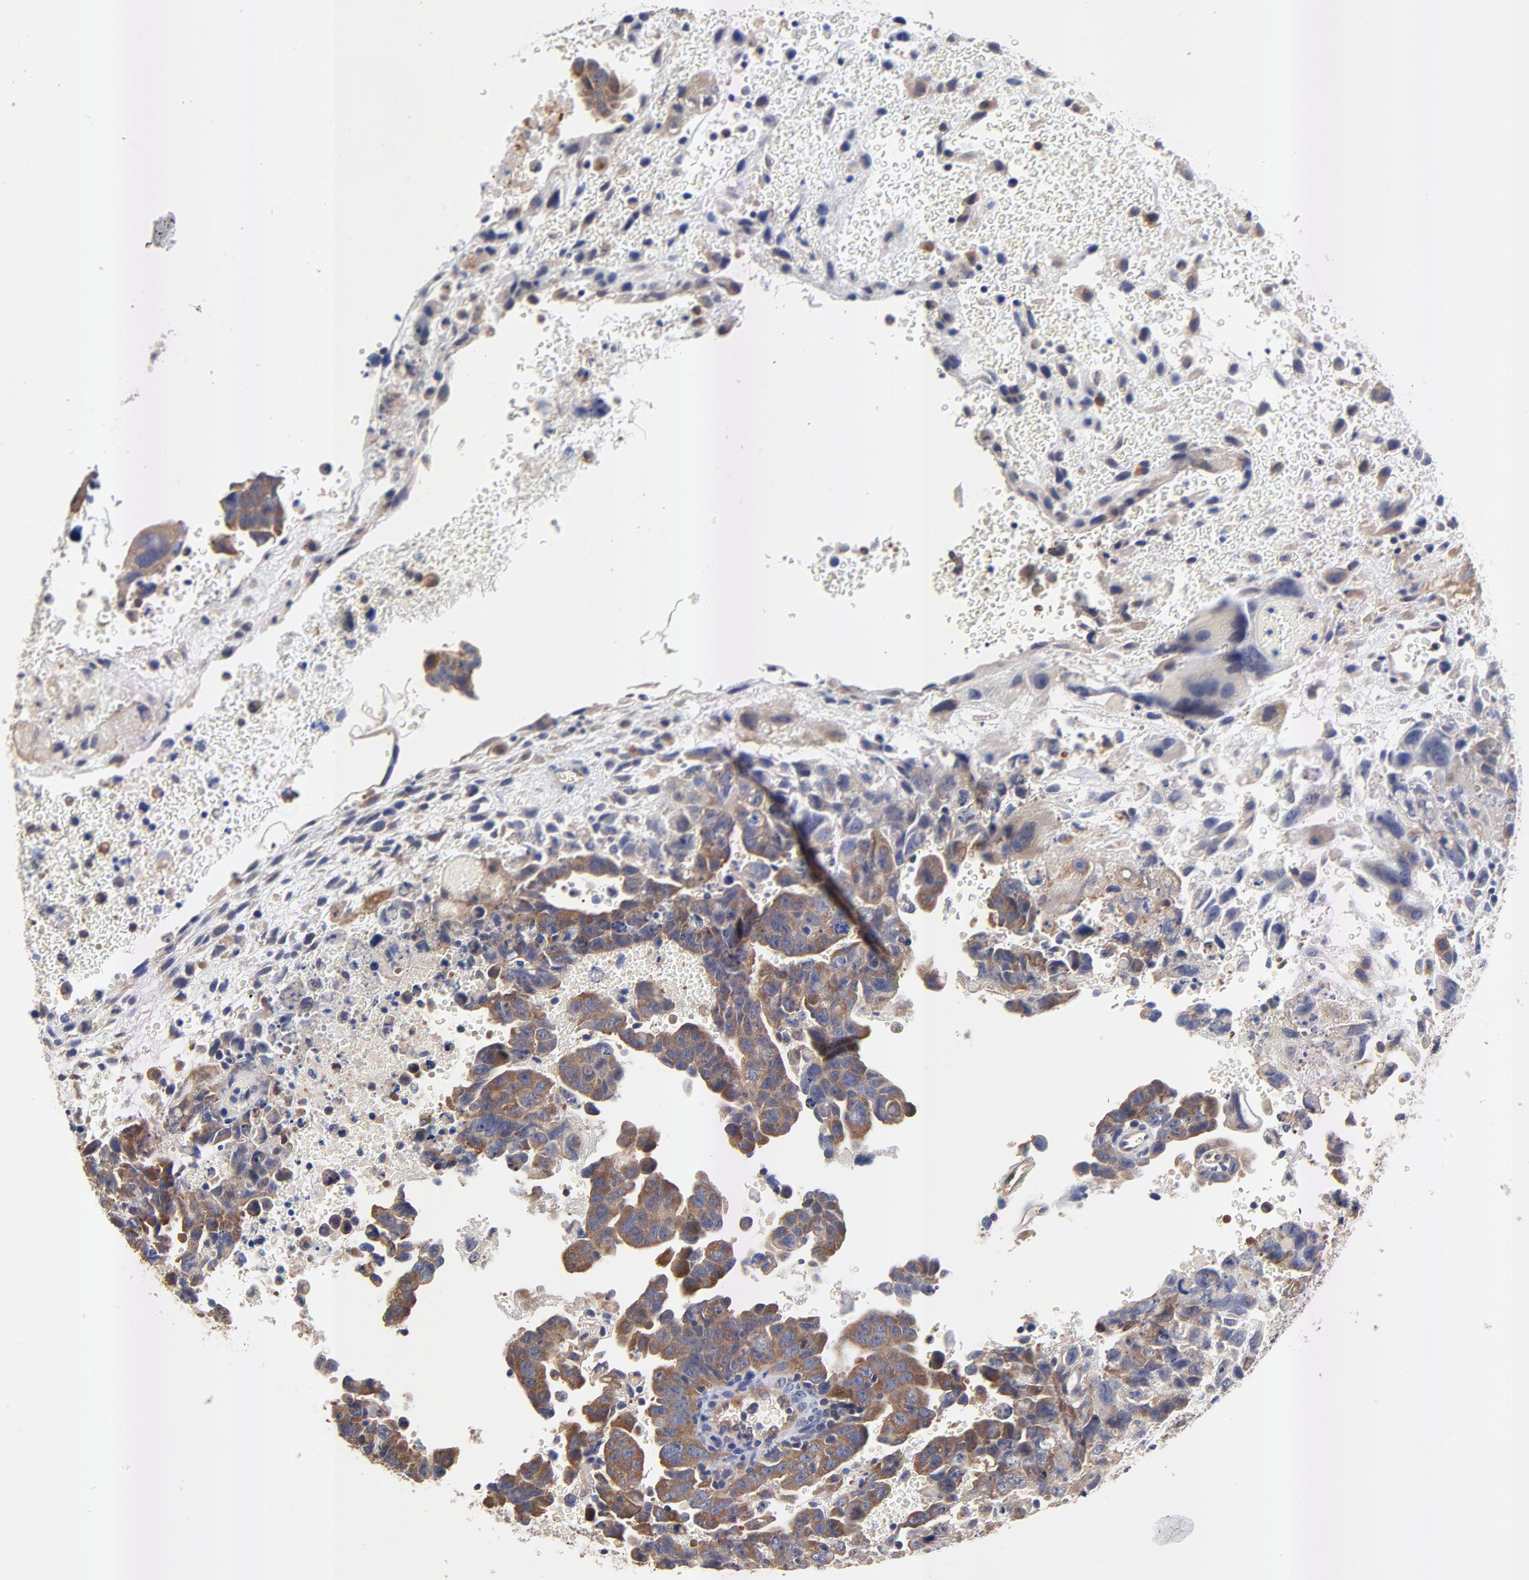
{"staining": {"intensity": "moderate", "quantity": ">75%", "location": "cytoplasmic/membranous"}, "tissue": "testis cancer", "cell_type": "Tumor cells", "image_type": "cancer", "snomed": [{"axis": "morphology", "description": "Carcinoma, Embryonal, NOS"}, {"axis": "topography", "description": "Testis"}], "caption": "Immunohistochemical staining of testis embryonal carcinoma demonstrates moderate cytoplasmic/membranous protein positivity in about >75% of tumor cells.", "gene": "FBXL2", "patient": {"sex": "male", "age": 28}}